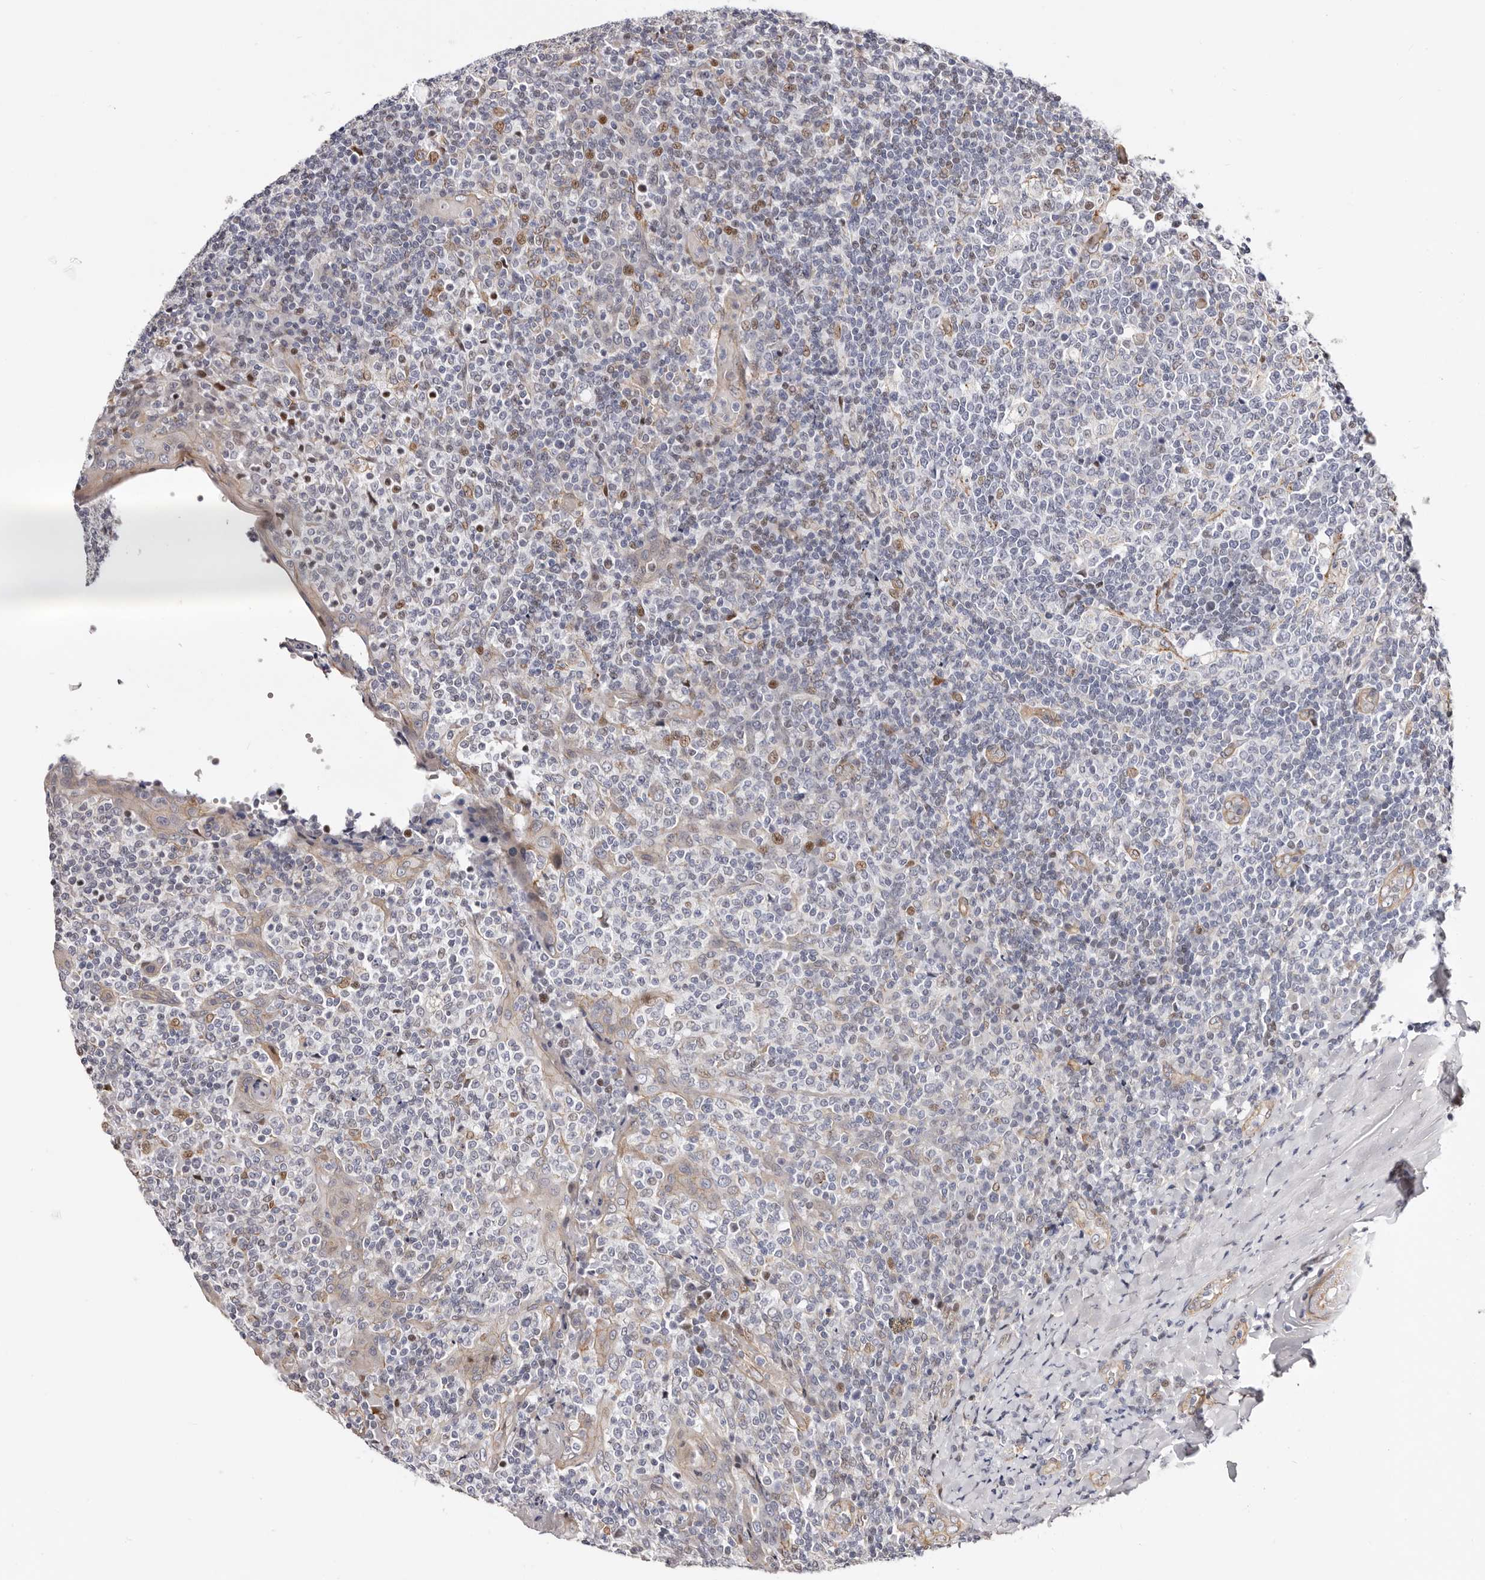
{"staining": {"intensity": "moderate", "quantity": "<25%", "location": "nuclear"}, "tissue": "tonsil", "cell_type": "Germinal center cells", "image_type": "normal", "snomed": [{"axis": "morphology", "description": "Normal tissue, NOS"}, {"axis": "topography", "description": "Tonsil"}], "caption": "Germinal center cells display low levels of moderate nuclear positivity in approximately <25% of cells in unremarkable human tonsil. The protein of interest is shown in brown color, while the nuclei are stained blue.", "gene": "EPHX3", "patient": {"sex": "female", "age": 19}}